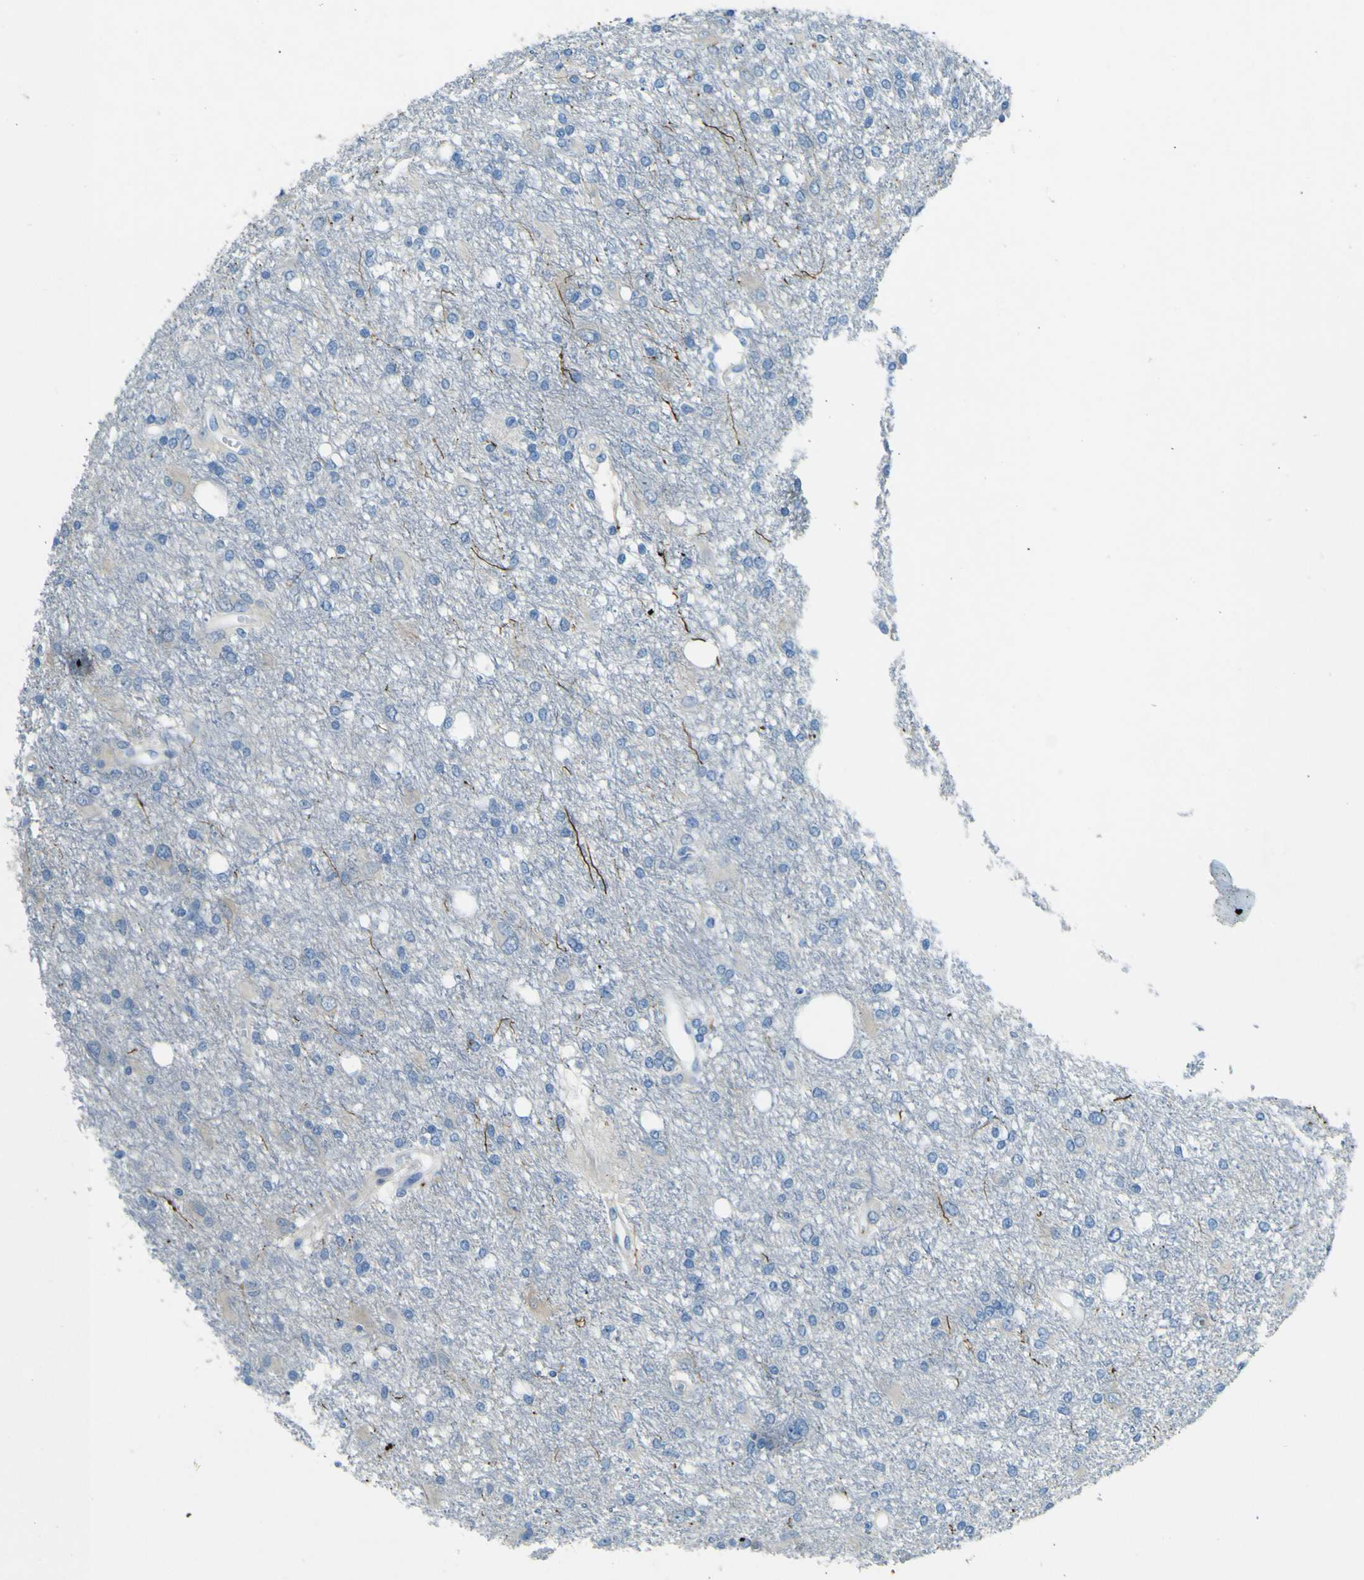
{"staining": {"intensity": "negative", "quantity": "none", "location": "none"}, "tissue": "glioma", "cell_type": "Tumor cells", "image_type": "cancer", "snomed": [{"axis": "morphology", "description": "Glioma, malignant, High grade"}, {"axis": "topography", "description": "Brain"}], "caption": "DAB immunohistochemical staining of human glioma shows no significant expression in tumor cells.", "gene": "SORCS1", "patient": {"sex": "female", "age": 59}}